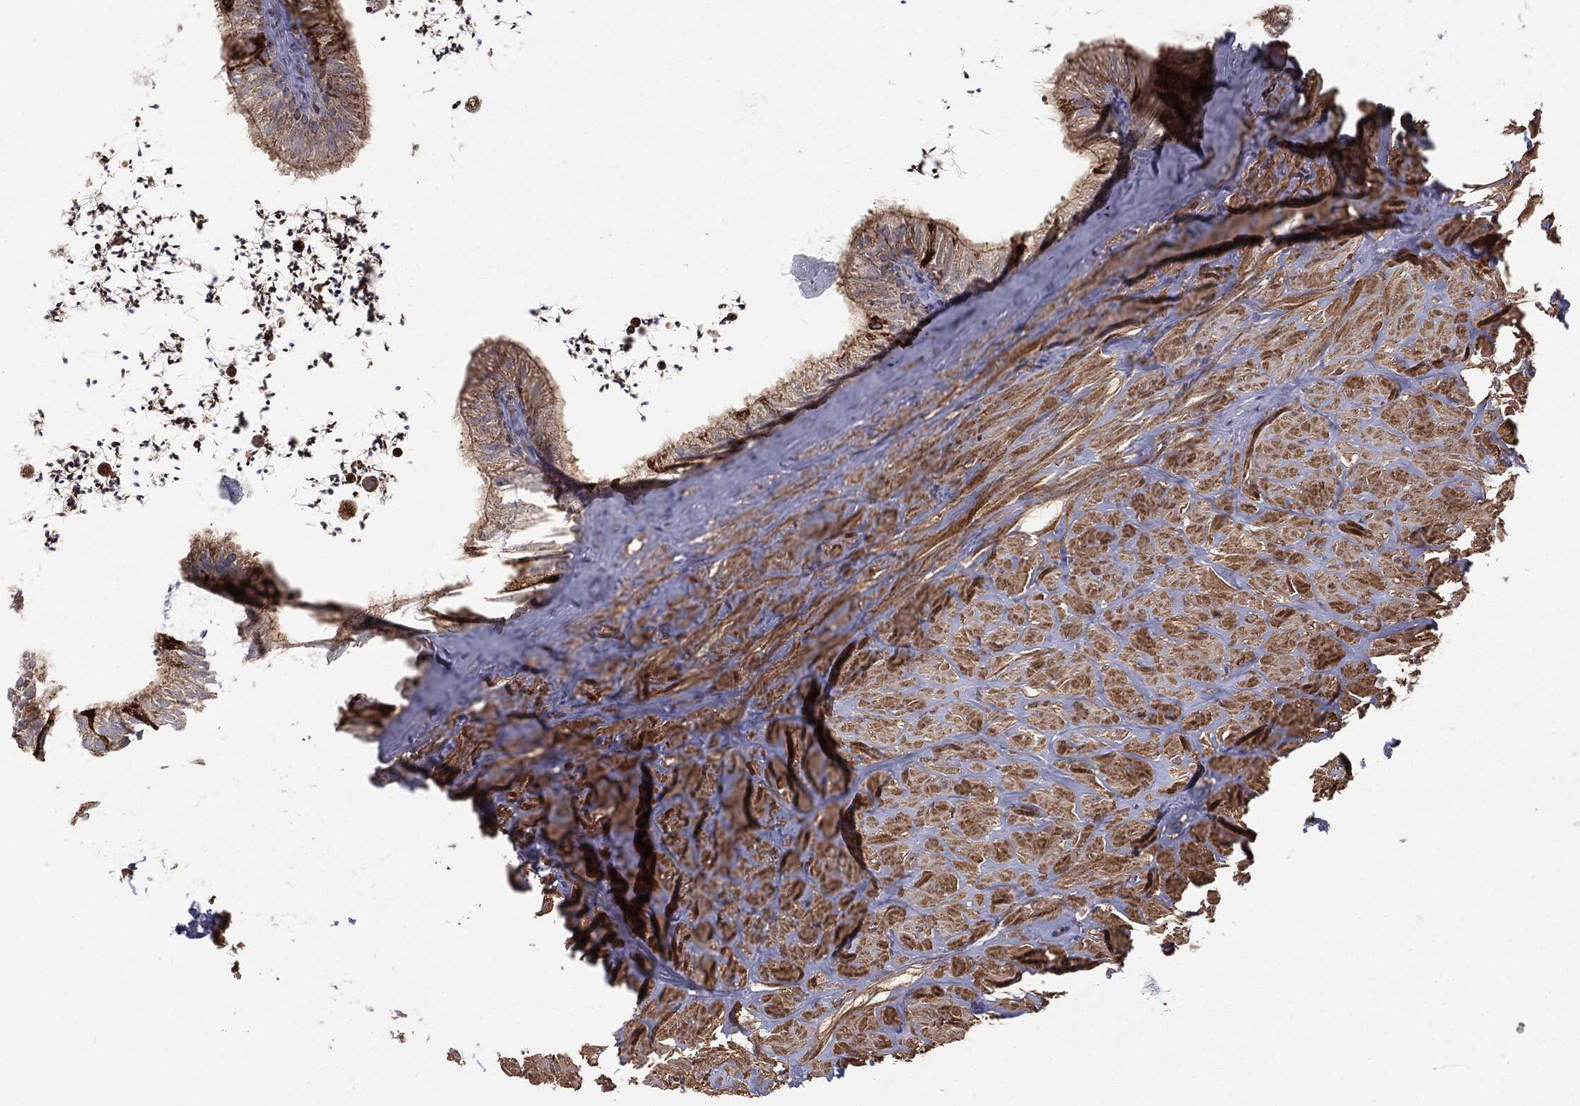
{"staining": {"intensity": "moderate", "quantity": "25%-75%", "location": "cytoplasmic/membranous"}, "tissue": "epididymis", "cell_type": "Glandular cells", "image_type": "normal", "snomed": [{"axis": "morphology", "description": "Normal tissue, NOS"}, {"axis": "topography", "description": "Epididymis"}], "caption": "A micrograph of human epididymis stained for a protein displays moderate cytoplasmic/membranous brown staining in glandular cells.", "gene": "MTOR", "patient": {"sex": "male", "age": 32}}